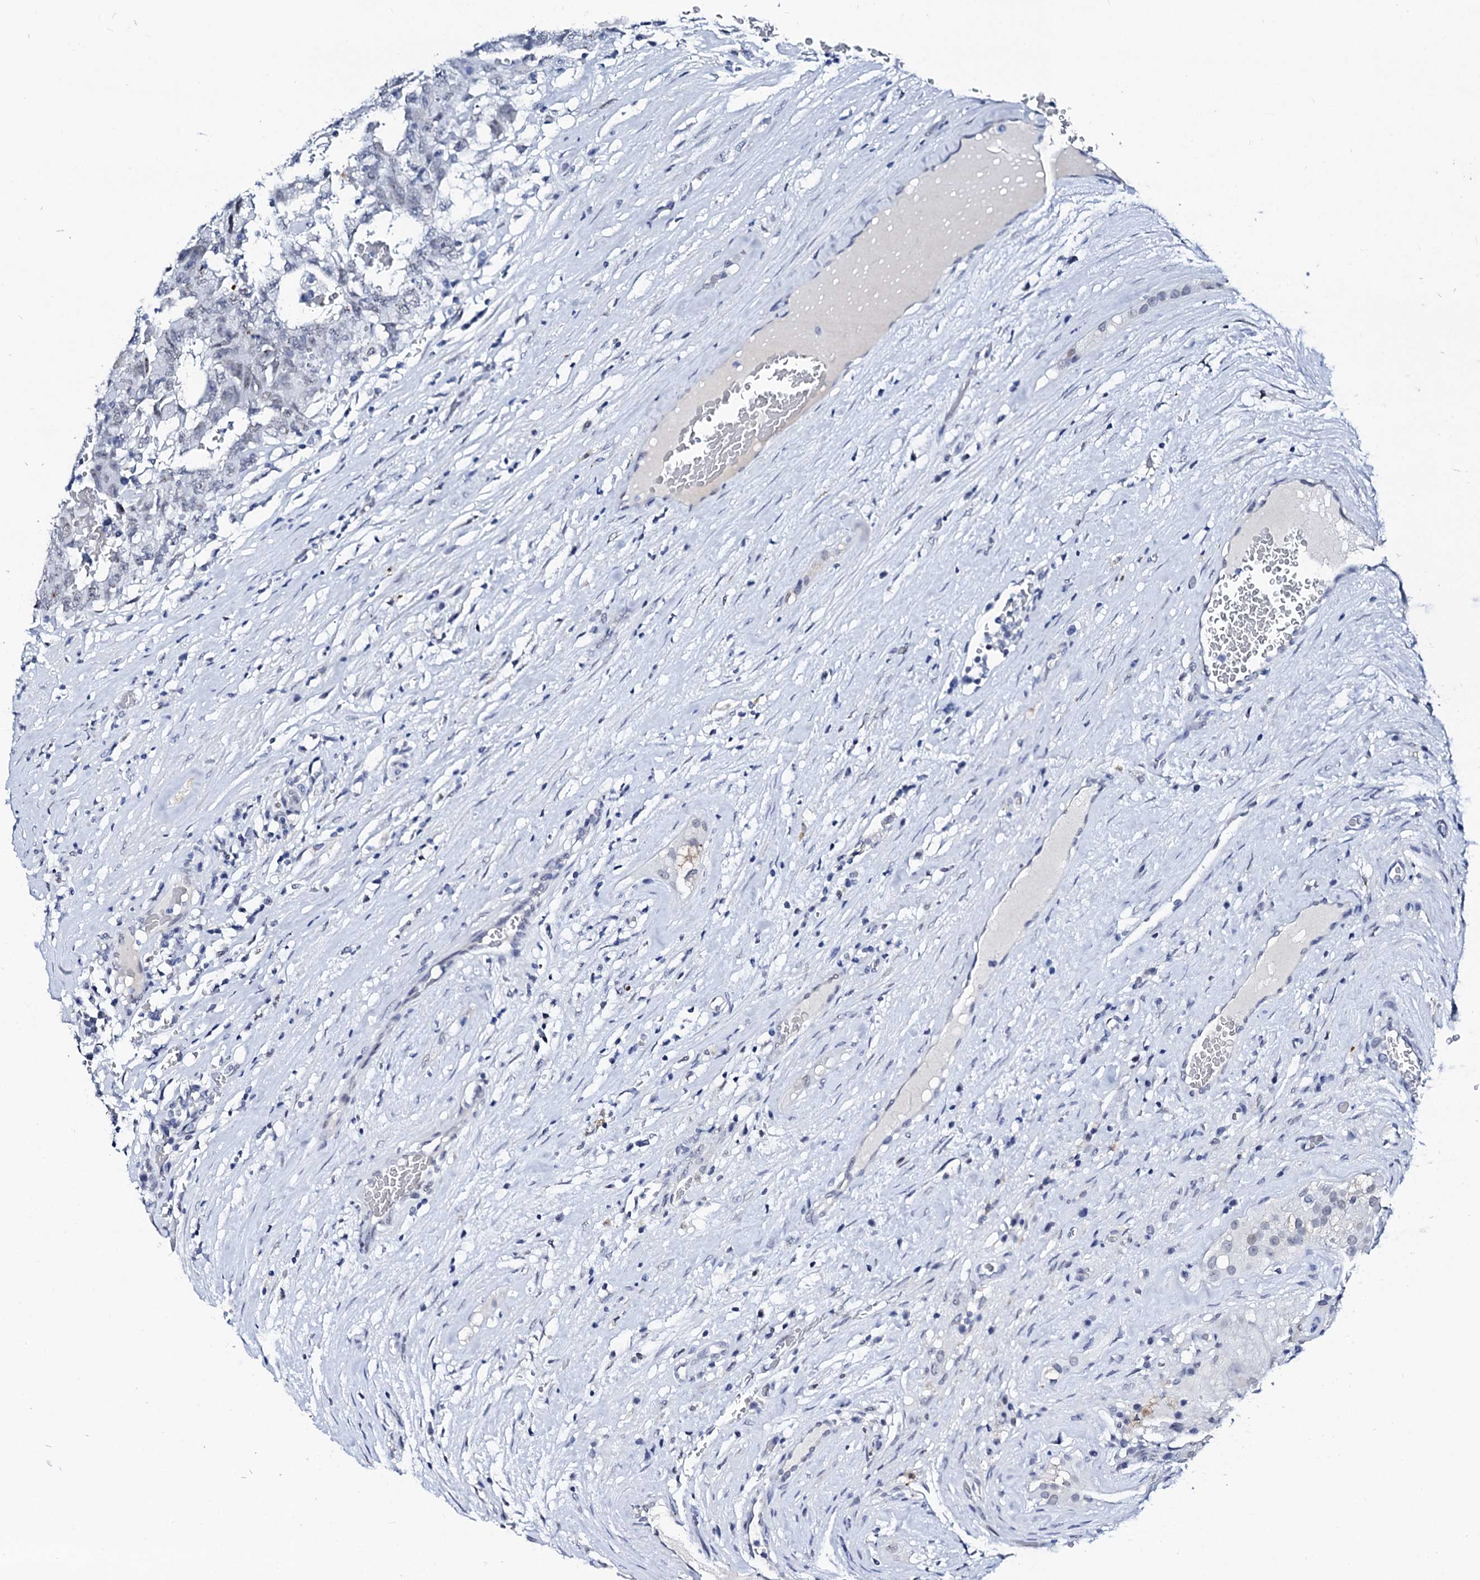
{"staining": {"intensity": "negative", "quantity": "none", "location": "none"}, "tissue": "testis cancer", "cell_type": "Tumor cells", "image_type": "cancer", "snomed": [{"axis": "morphology", "description": "Carcinoma, Embryonal, NOS"}, {"axis": "topography", "description": "Testis"}], "caption": "Immunohistochemistry of testis embryonal carcinoma exhibits no staining in tumor cells.", "gene": "SPATA19", "patient": {"sex": "male", "age": 26}}